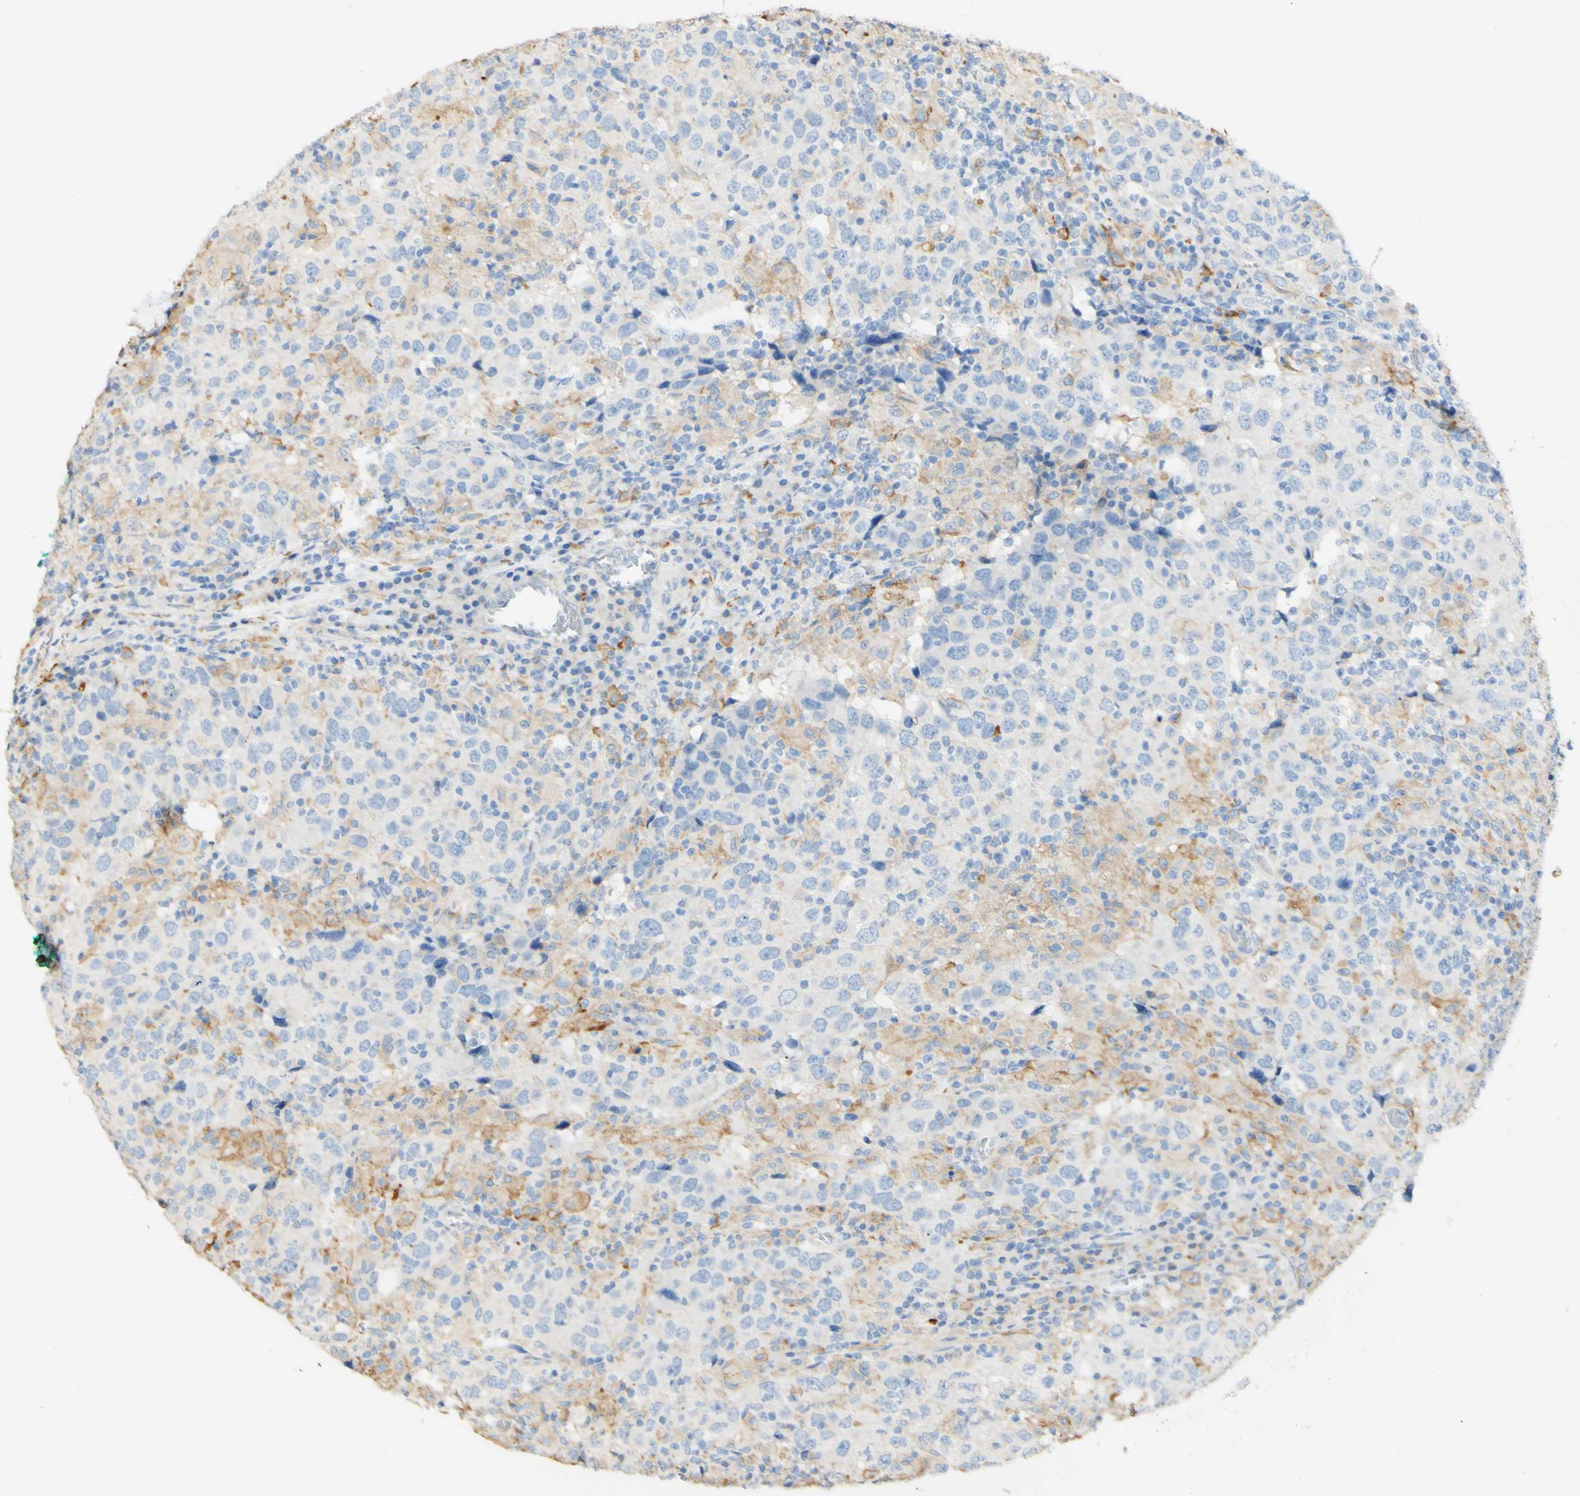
{"staining": {"intensity": "weak", "quantity": "<25%", "location": "cytoplasmic/membranous"}, "tissue": "head and neck cancer", "cell_type": "Tumor cells", "image_type": "cancer", "snomed": [{"axis": "morphology", "description": "Adenocarcinoma, NOS"}, {"axis": "topography", "description": "Salivary gland"}, {"axis": "topography", "description": "Head-Neck"}], "caption": "Immunohistochemistry of human head and neck adenocarcinoma exhibits no expression in tumor cells.", "gene": "FCGRT", "patient": {"sex": "female", "age": 65}}